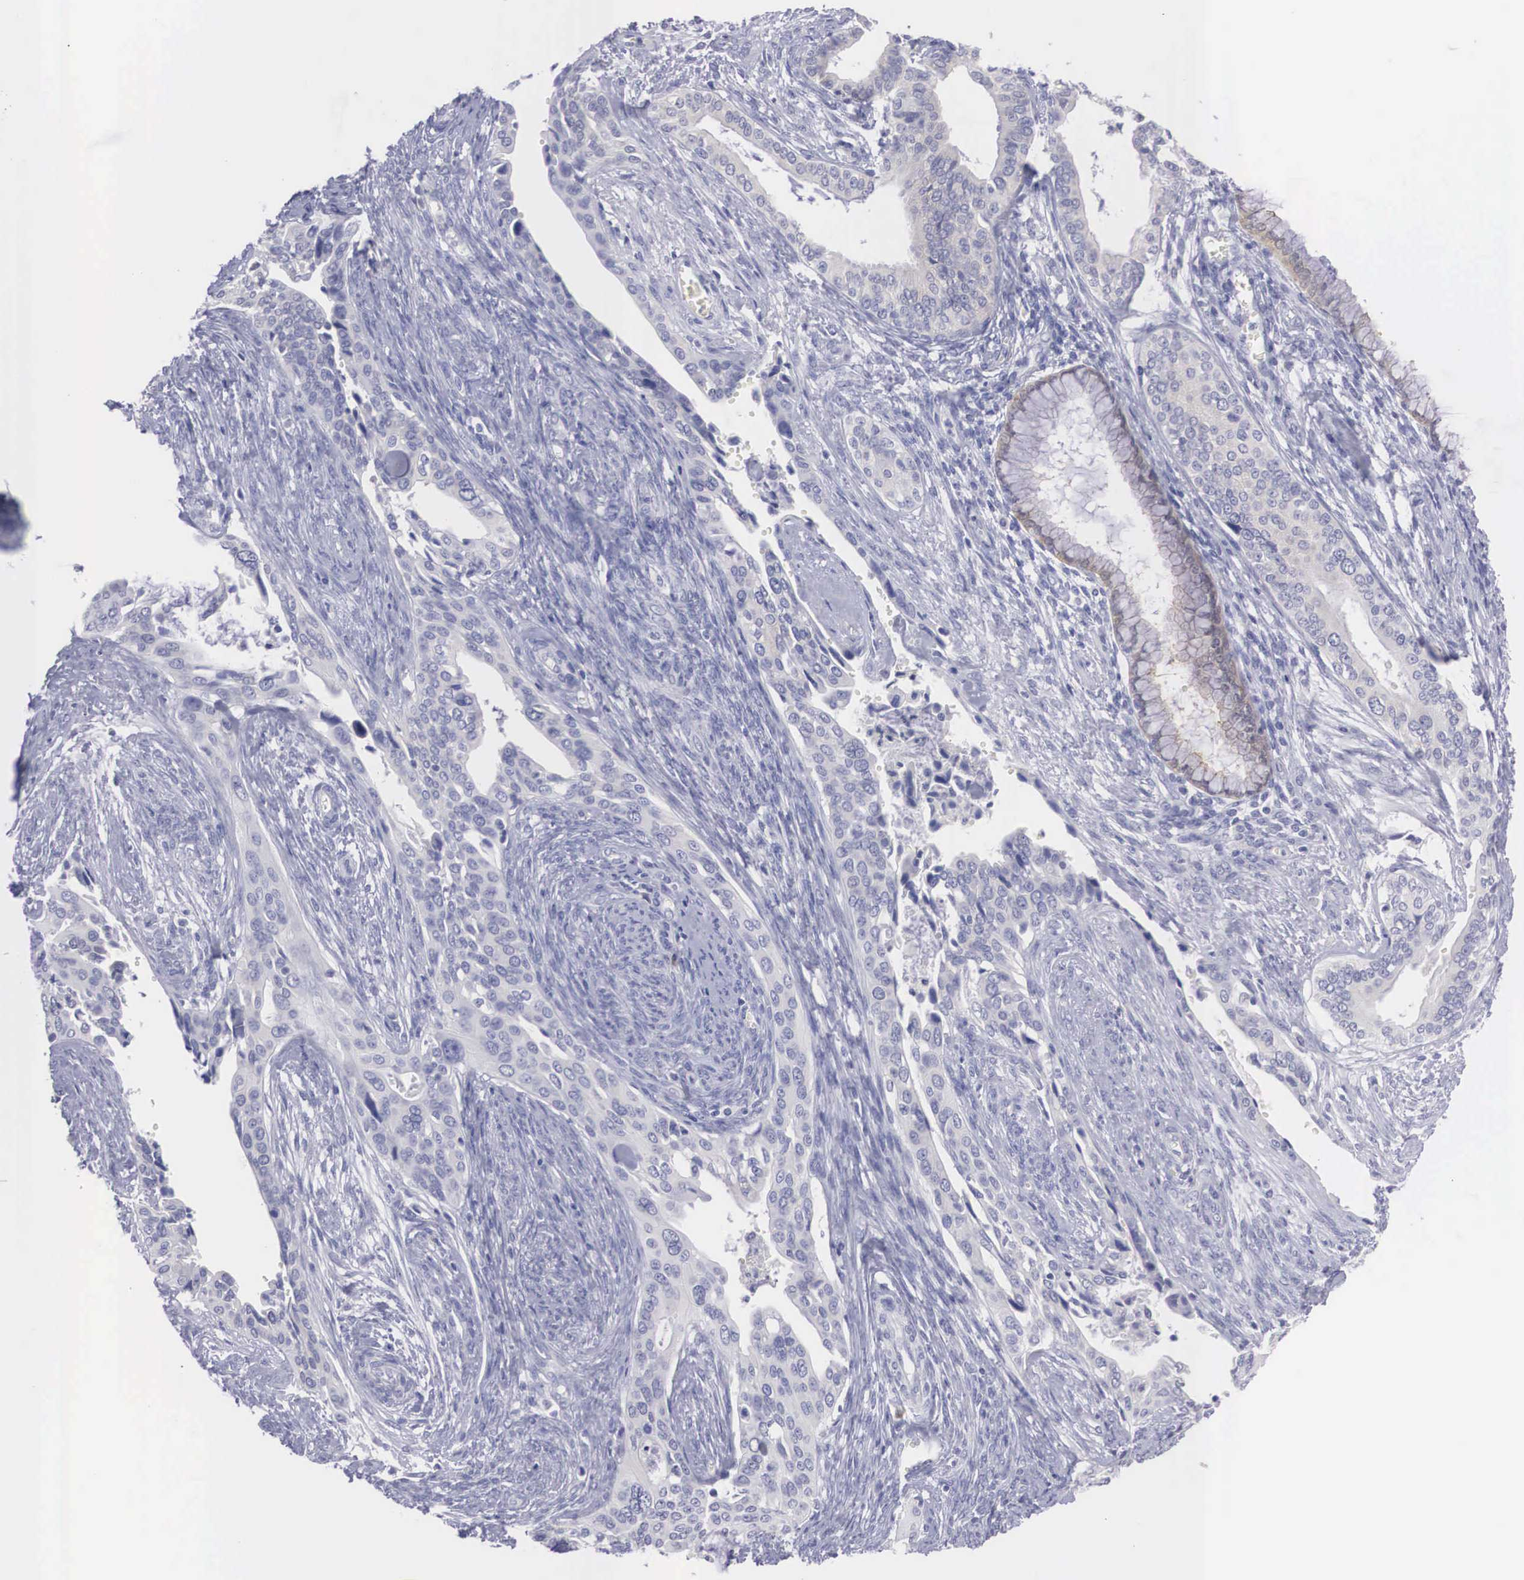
{"staining": {"intensity": "negative", "quantity": "none", "location": "none"}, "tissue": "cervical cancer", "cell_type": "Tumor cells", "image_type": "cancer", "snomed": [{"axis": "morphology", "description": "Squamous cell carcinoma, NOS"}, {"axis": "topography", "description": "Cervix"}], "caption": "Cervical cancer stained for a protein using IHC exhibits no staining tumor cells.", "gene": "REPS2", "patient": {"sex": "female", "age": 34}}